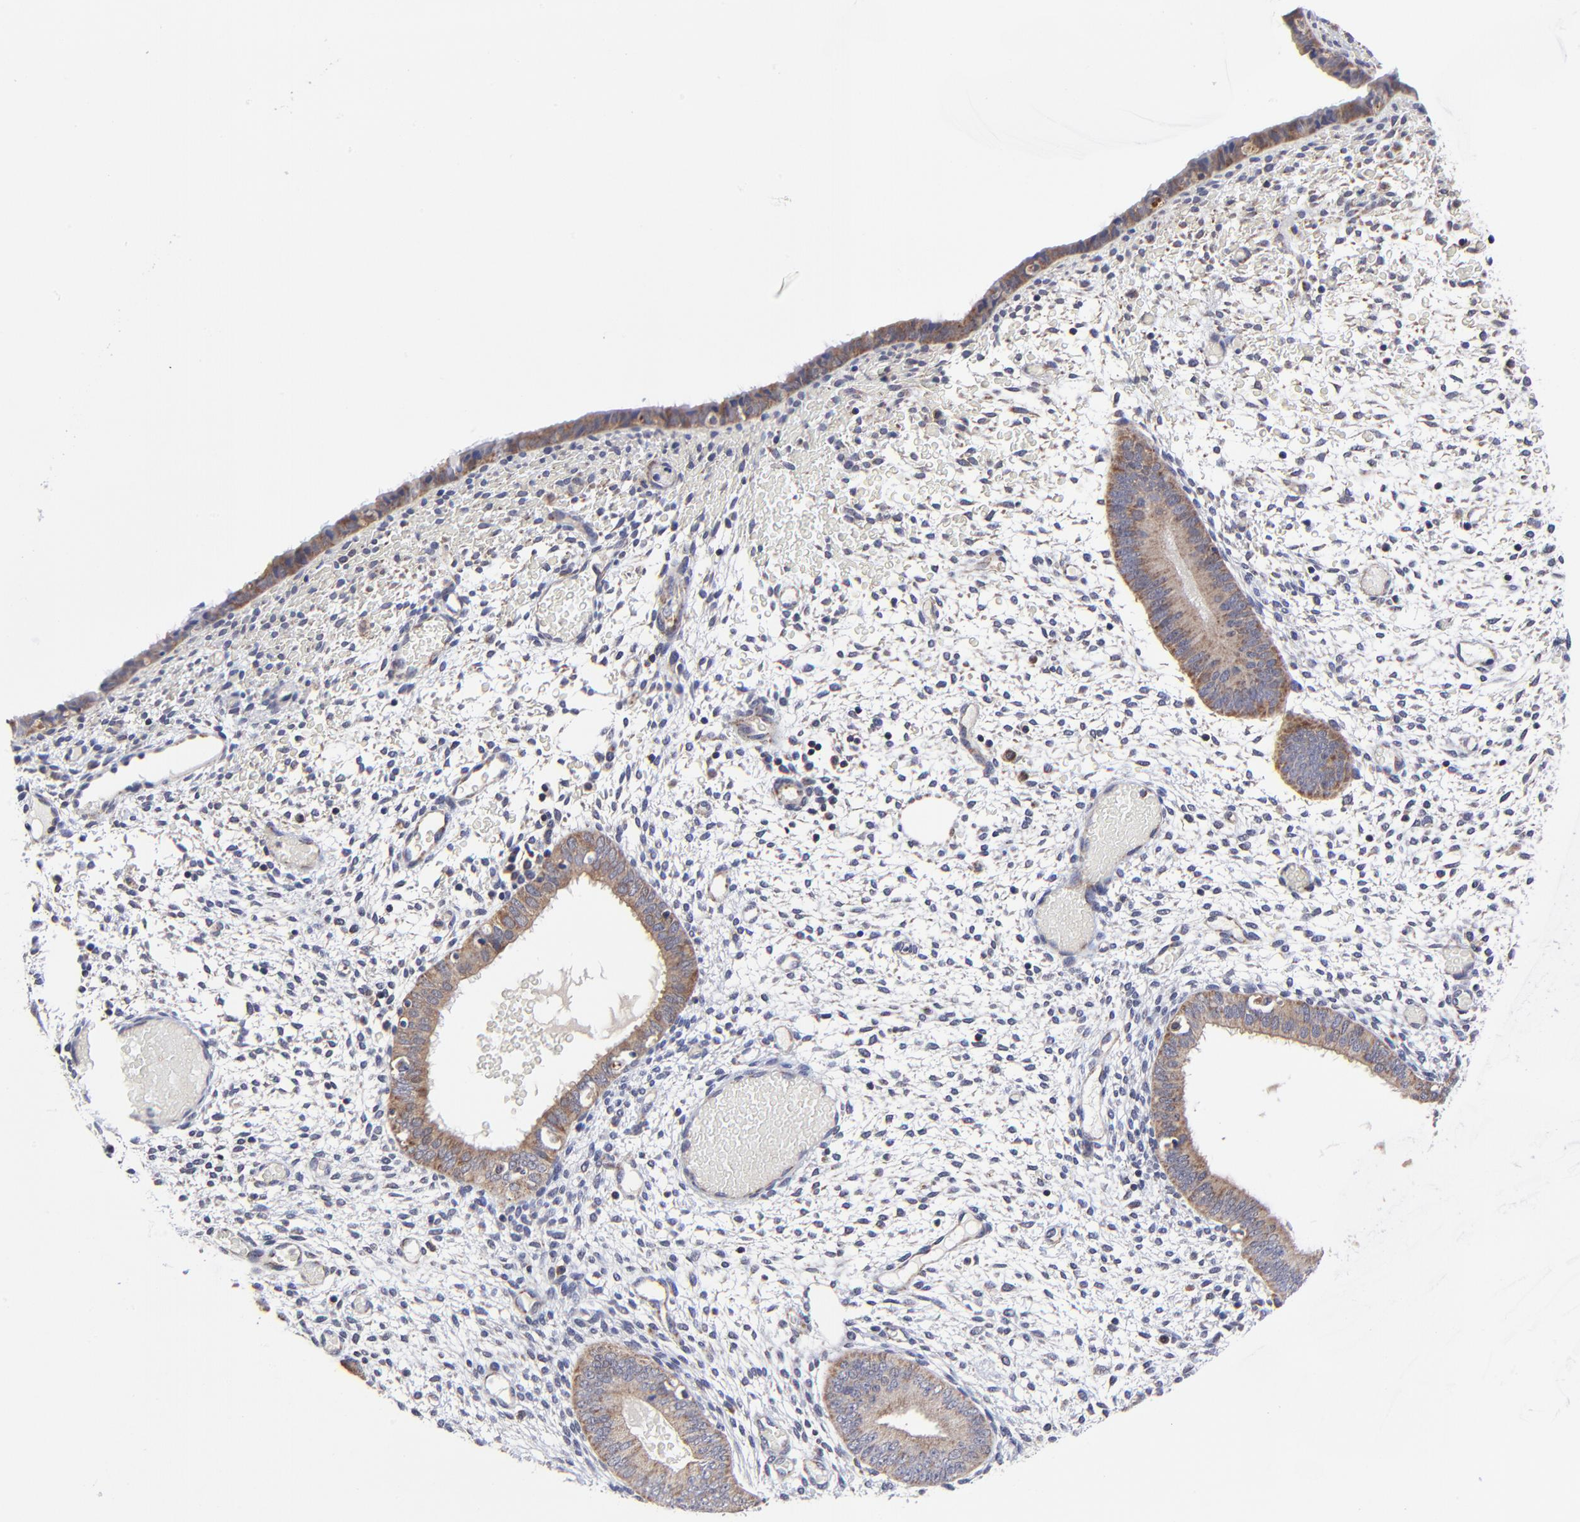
{"staining": {"intensity": "negative", "quantity": "none", "location": "none"}, "tissue": "endometrium", "cell_type": "Cells in endometrial stroma", "image_type": "normal", "snomed": [{"axis": "morphology", "description": "Normal tissue, NOS"}, {"axis": "topography", "description": "Endometrium"}], "caption": "Protein analysis of unremarkable endometrium displays no significant positivity in cells in endometrial stroma.", "gene": "FBXL12", "patient": {"sex": "female", "age": 42}}